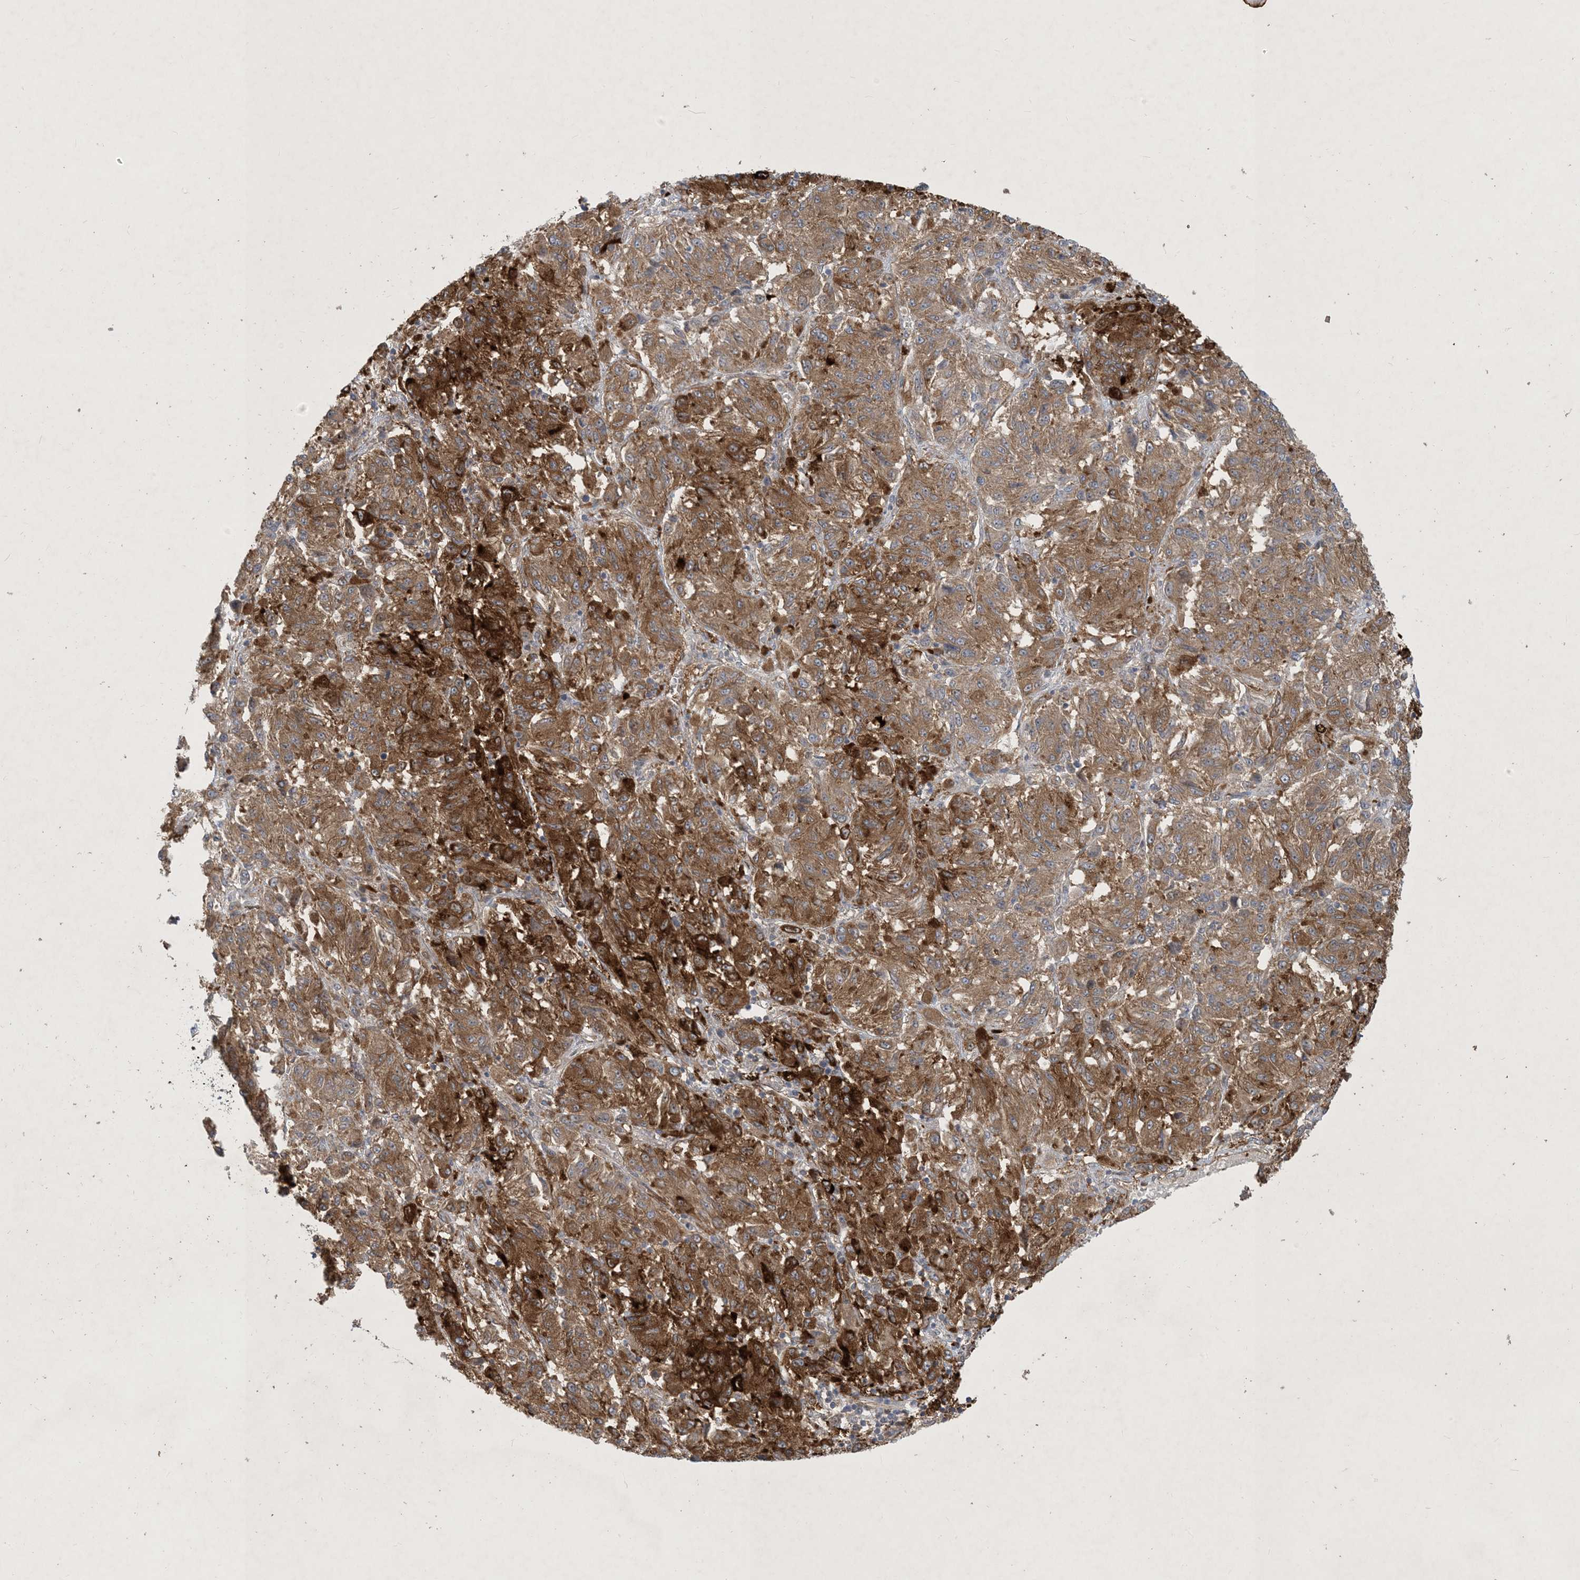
{"staining": {"intensity": "moderate", "quantity": ">75%", "location": "cytoplasmic/membranous"}, "tissue": "melanoma", "cell_type": "Tumor cells", "image_type": "cancer", "snomed": [{"axis": "morphology", "description": "Malignant melanoma, Metastatic site"}, {"axis": "topography", "description": "Lung"}], "caption": "A photomicrograph of human malignant melanoma (metastatic site) stained for a protein reveals moderate cytoplasmic/membranous brown staining in tumor cells.", "gene": "CDS1", "patient": {"sex": "male", "age": 64}}